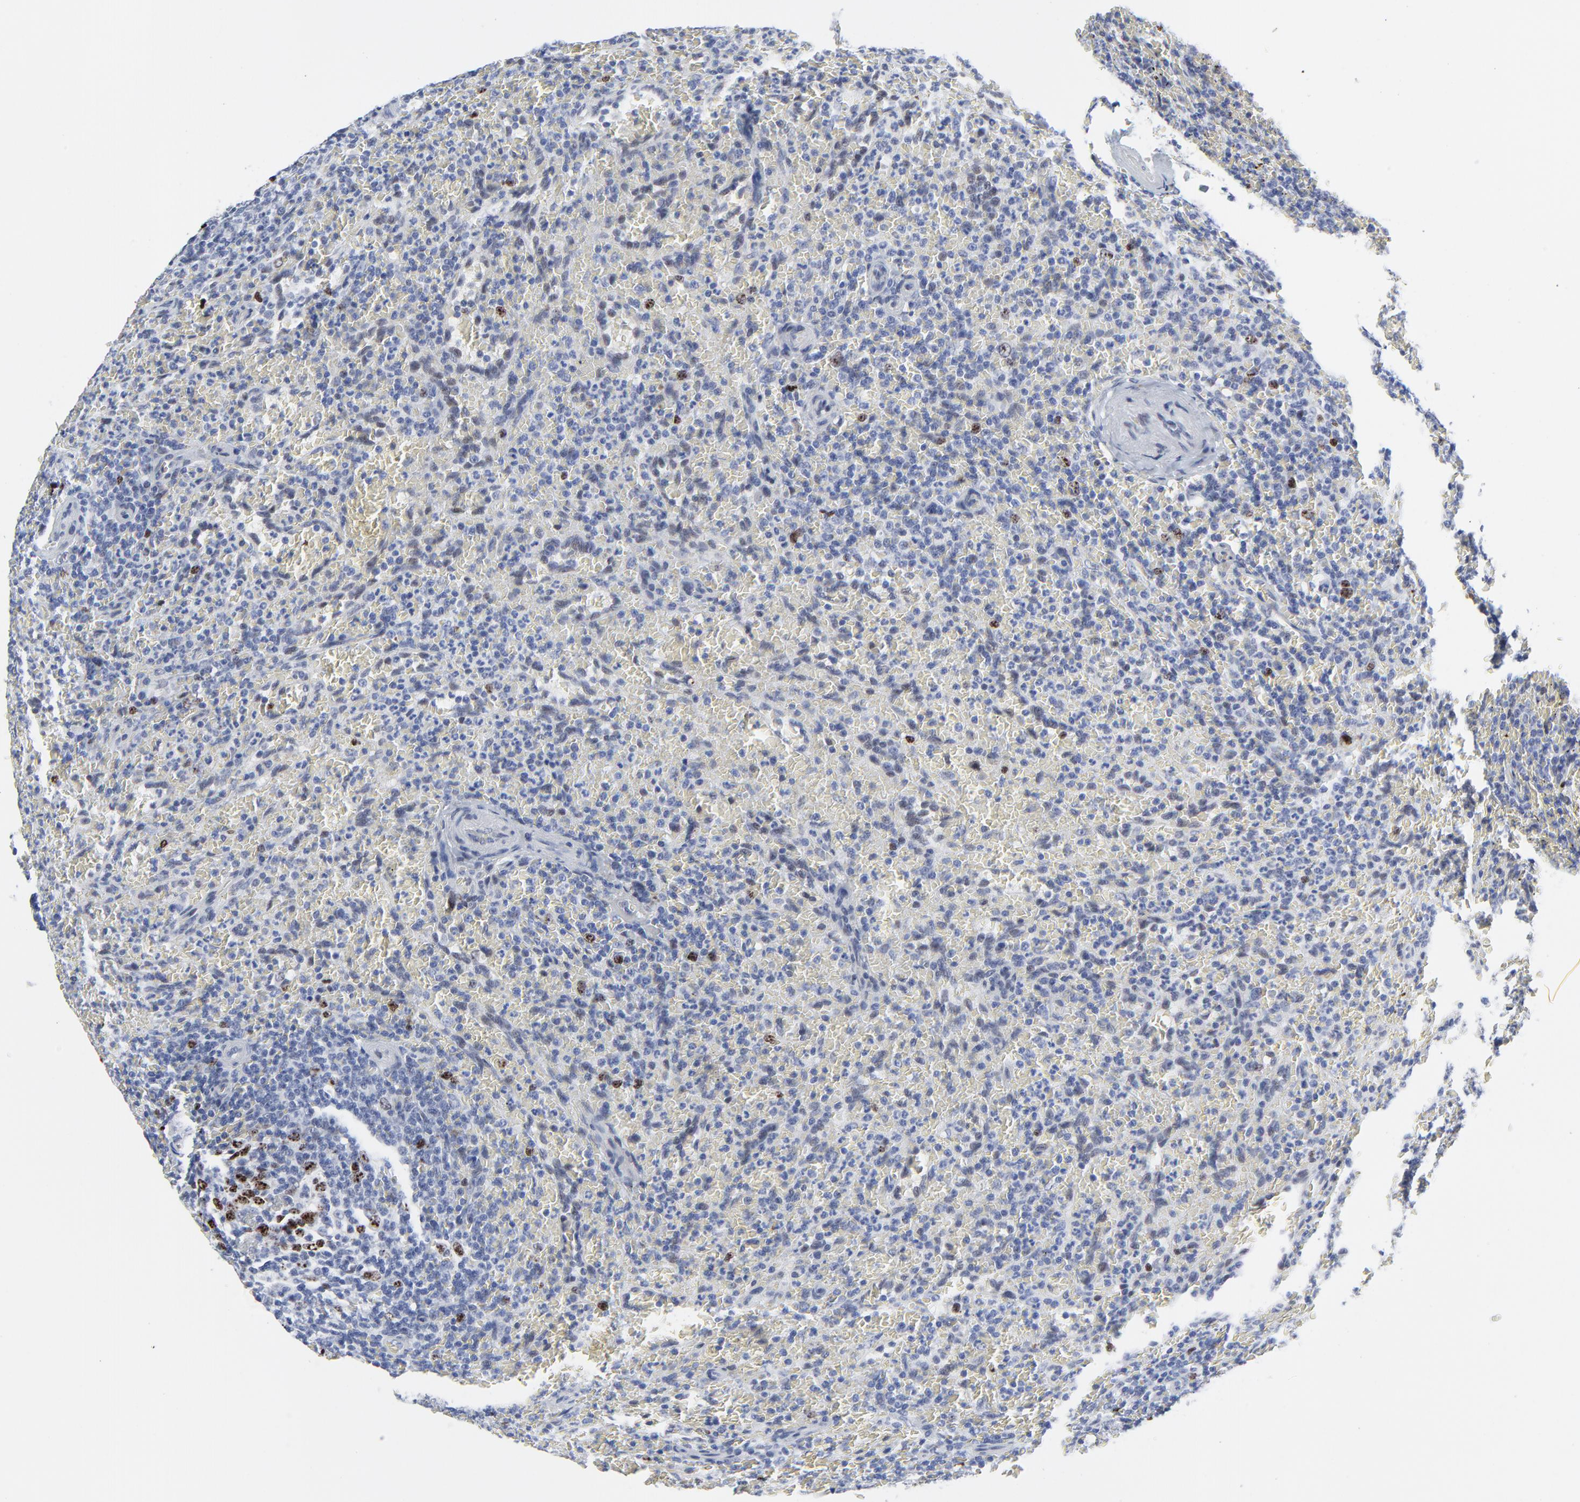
{"staining": {"intensity": "moderate", "quantity": "<25%", "location": "nuclear"}, "tissue": "lymphoma", "cell_type": "Tumor cells", "image_type": "cancer", "snomed": [{"axis": "morphology", "description": "Malignant lymphoma, non-Hodgkin's type, Low grade"}, {"axis": "topography", "description": "Spleen"}], "caption": "An IHC photomicrograph of tumor tissue is shown. Protein staining in brown highlights moderate nuclear positivity in lymphoma within tumor cells.", "gene": "ZNF589", "patient": {"sex": "female", "age": 64}}